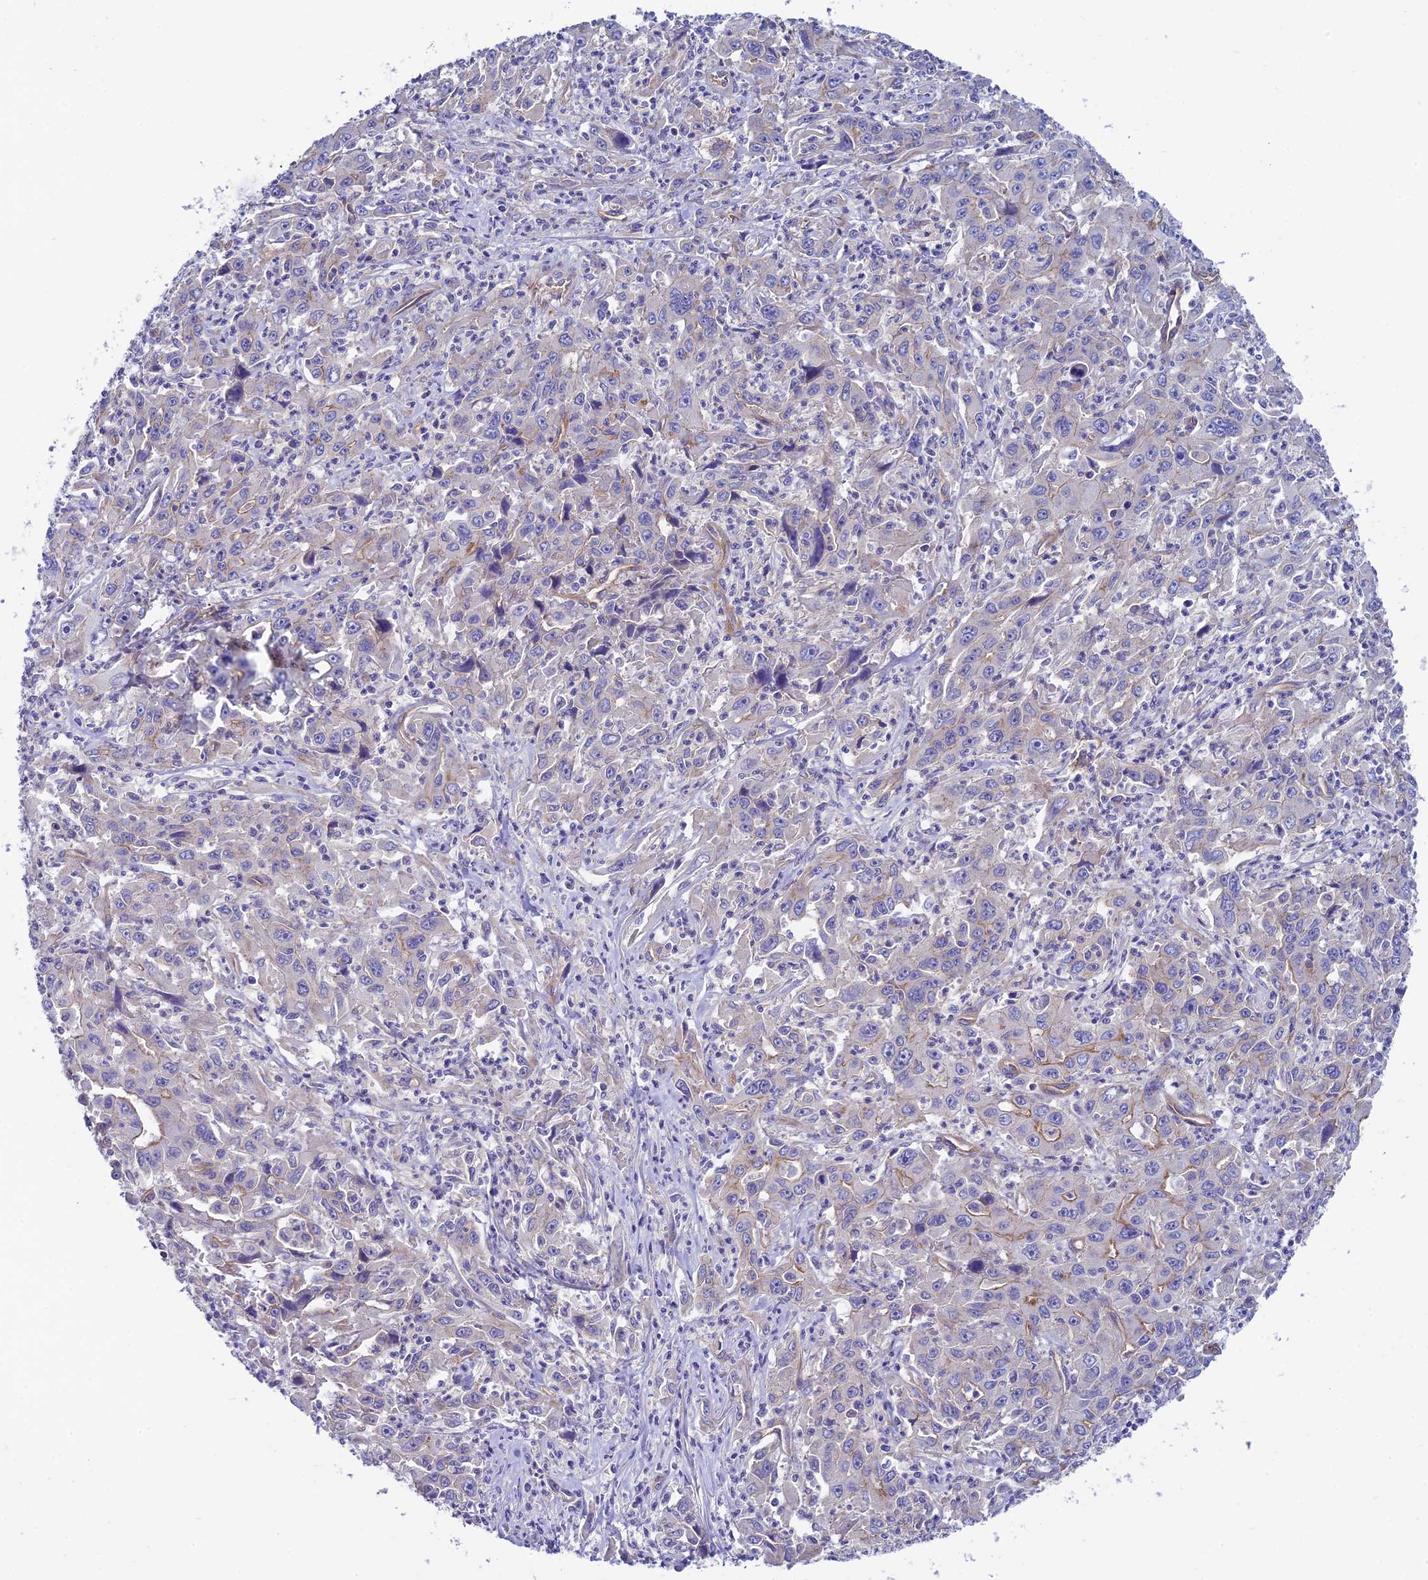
{"staining": {"intensity": "negative", "quantity": "none", "location": "none"}, "tissue": "liver cancer", "cell_type": "Tumor cells", "image_type": "cancer", "snomed": [{"axis": "morphology", "description": "Carcinoma, Hepatocellular, NOS"}, {"axis": "topography", "description": "Liver"}], "caption": "There is no significant expression in tumor cells of liver hepatocellular carcinoma. The staining is performed using DAB (3,3'-diaminobenzidine) brown chromogen with nuclei counter-stained in using hematoxylin.", "gene": "PPFIA3", "patient": {"sex": "male", "age": 63}}